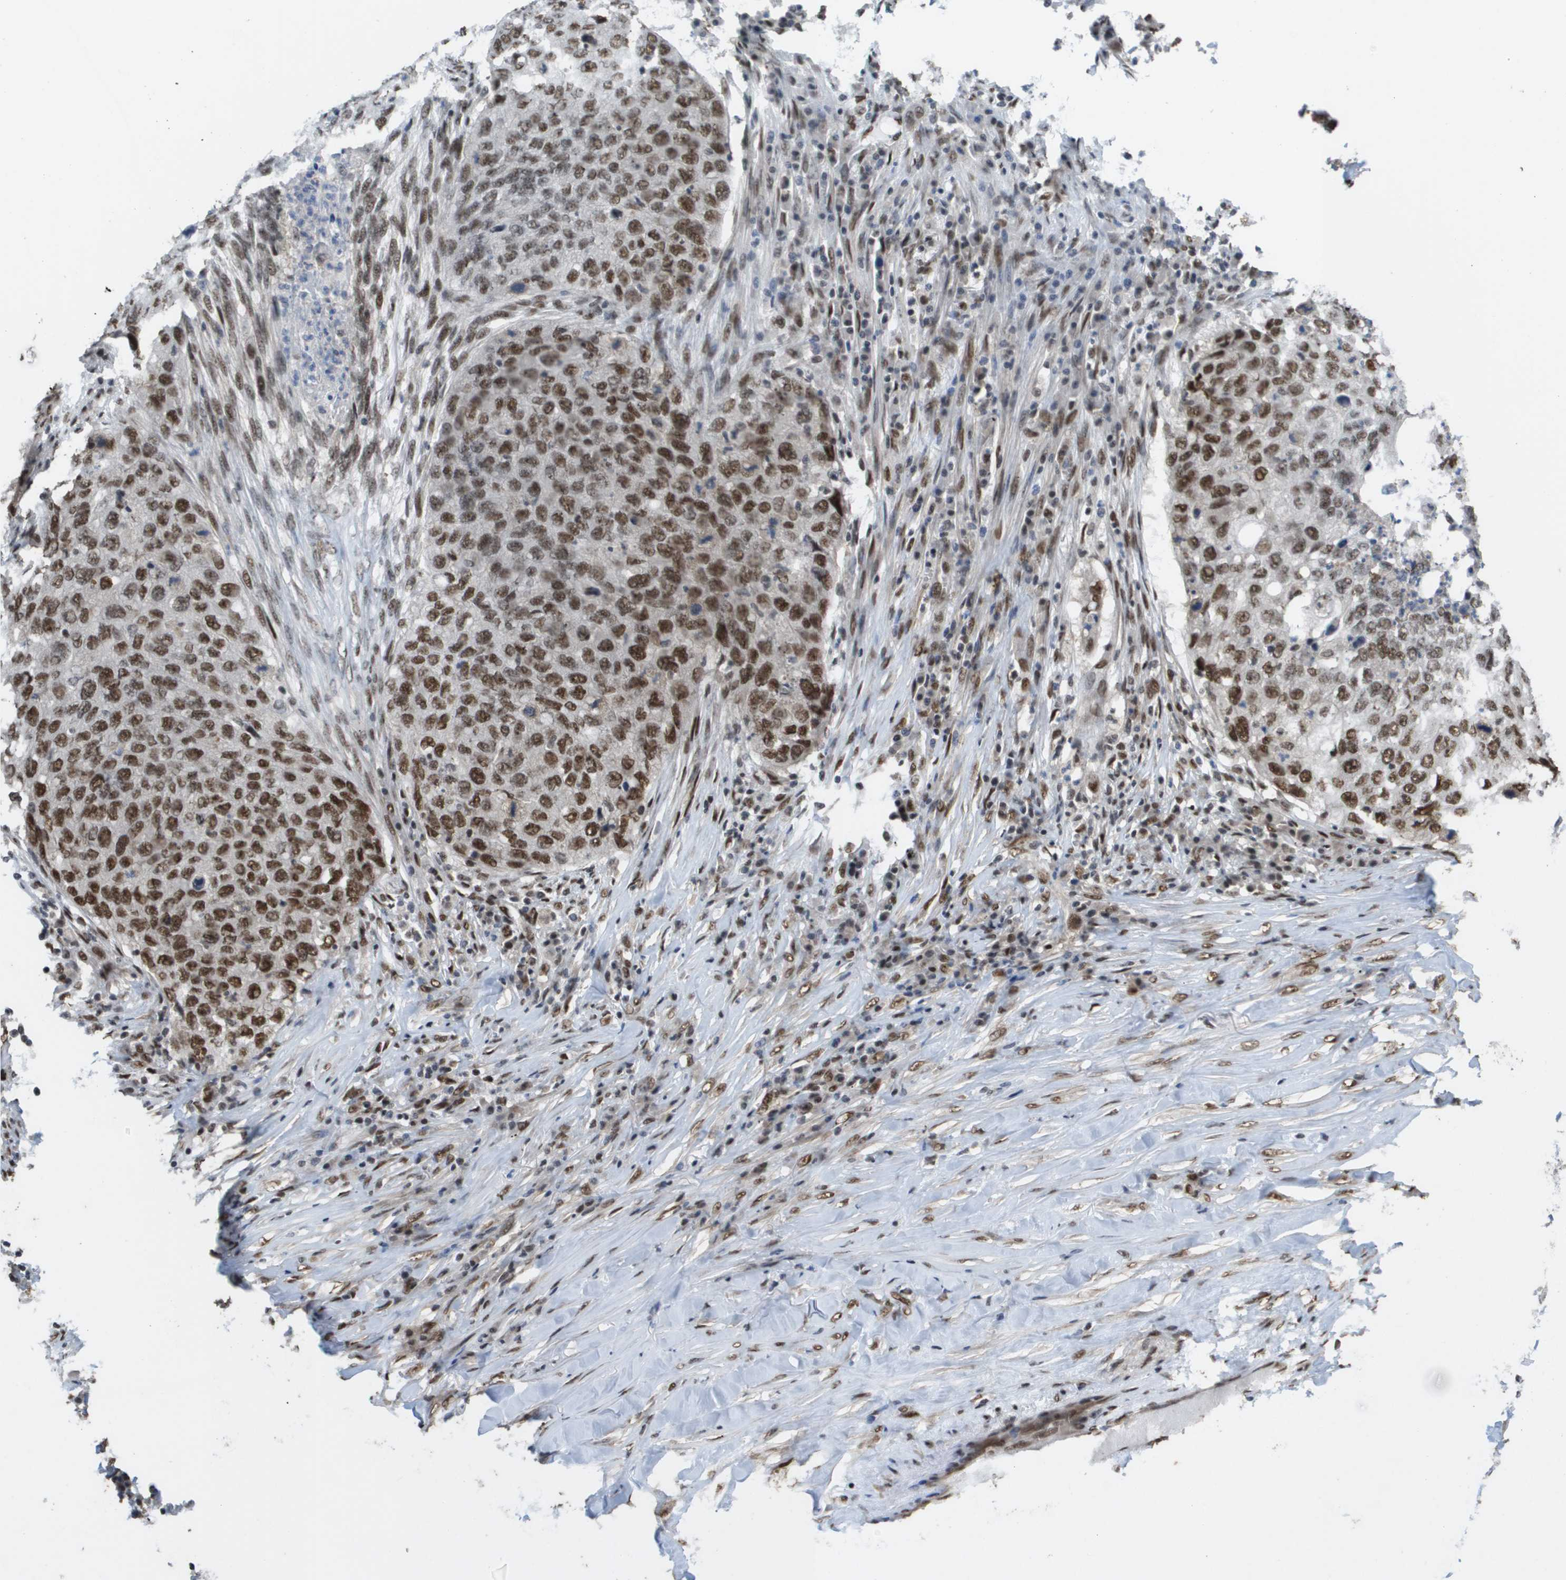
{"staining": {"intensity": "moderate", "quantity": ">75%", "location": "nuclear"}, "tissue": "lung cancer", "cell_type": "Tumor cells", "image_type": "cancer", "snomed": [{"axis": "morphology", "description": "Squamous cell carcinoma, NOS"}, {"axis": "topography", "description": "Lung"}], "caption": "This is a histology image of immunohistochemistry (IHC) staining of lung cancer, which shows moderate positivity in the nuclear of tumor cells.", "gene": "CDT1", "patient": {"sex": "female", "age": 63}}